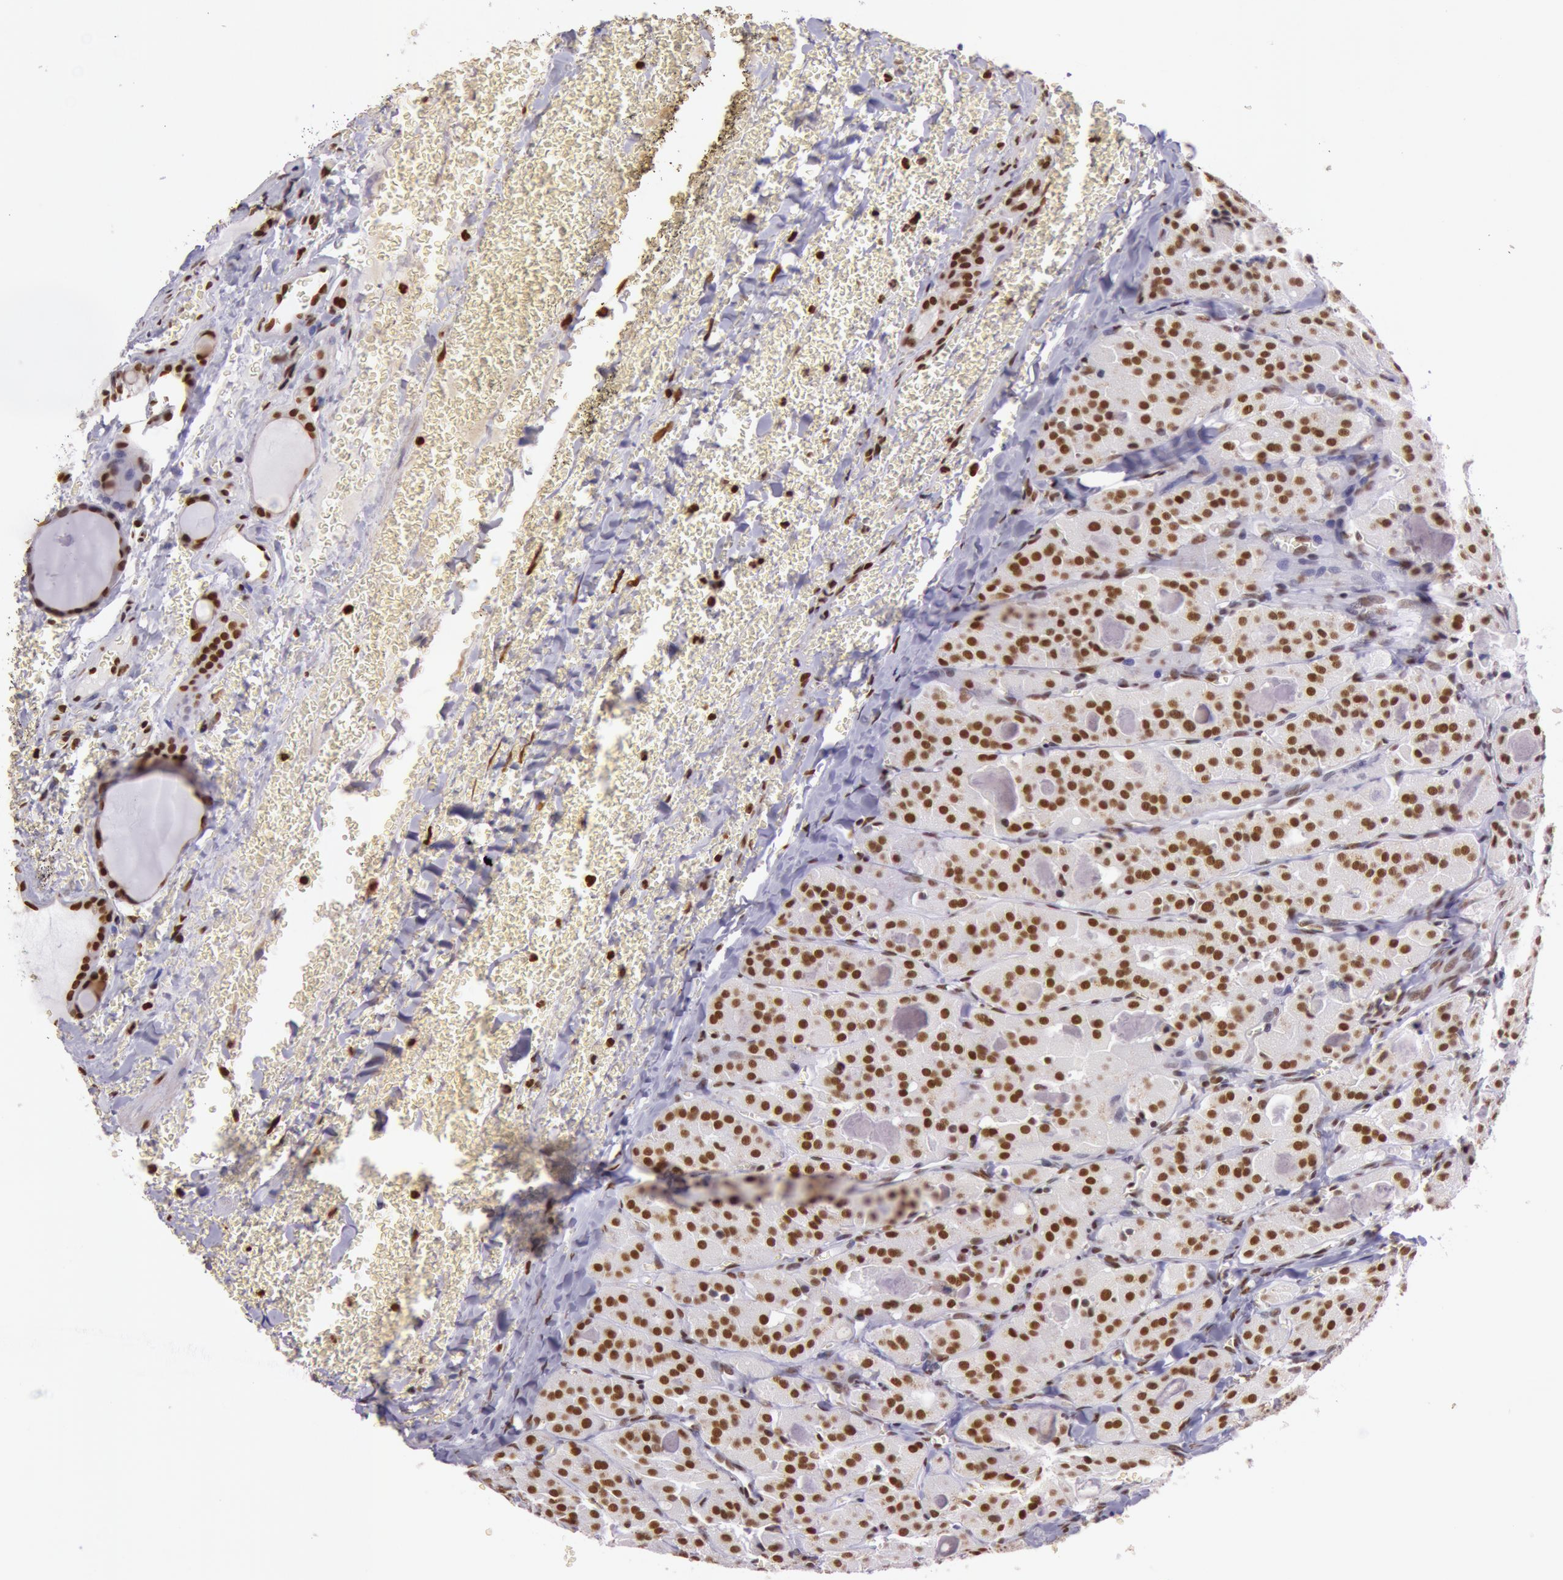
{"staining": {"intensity": "strong", "quantity": ">75%", "location": "nuclear"}, "tissue": "thyroid cancer", "cell_type": "Tumor cells", "image_type": "cancer", "snomed": [{"axis": "morphology", "description": "Carcinoma, NOS"}, {"axis": "topography", "description": "Thyroid gland"}], "caption": "Immunohistochemical staining of thyroid carcinoma demonstrates strong nuclear protein positivity in approximately >75% of tumor cells.", "gene": "NBN", "patient": {"sex": "male", "age": 76}}